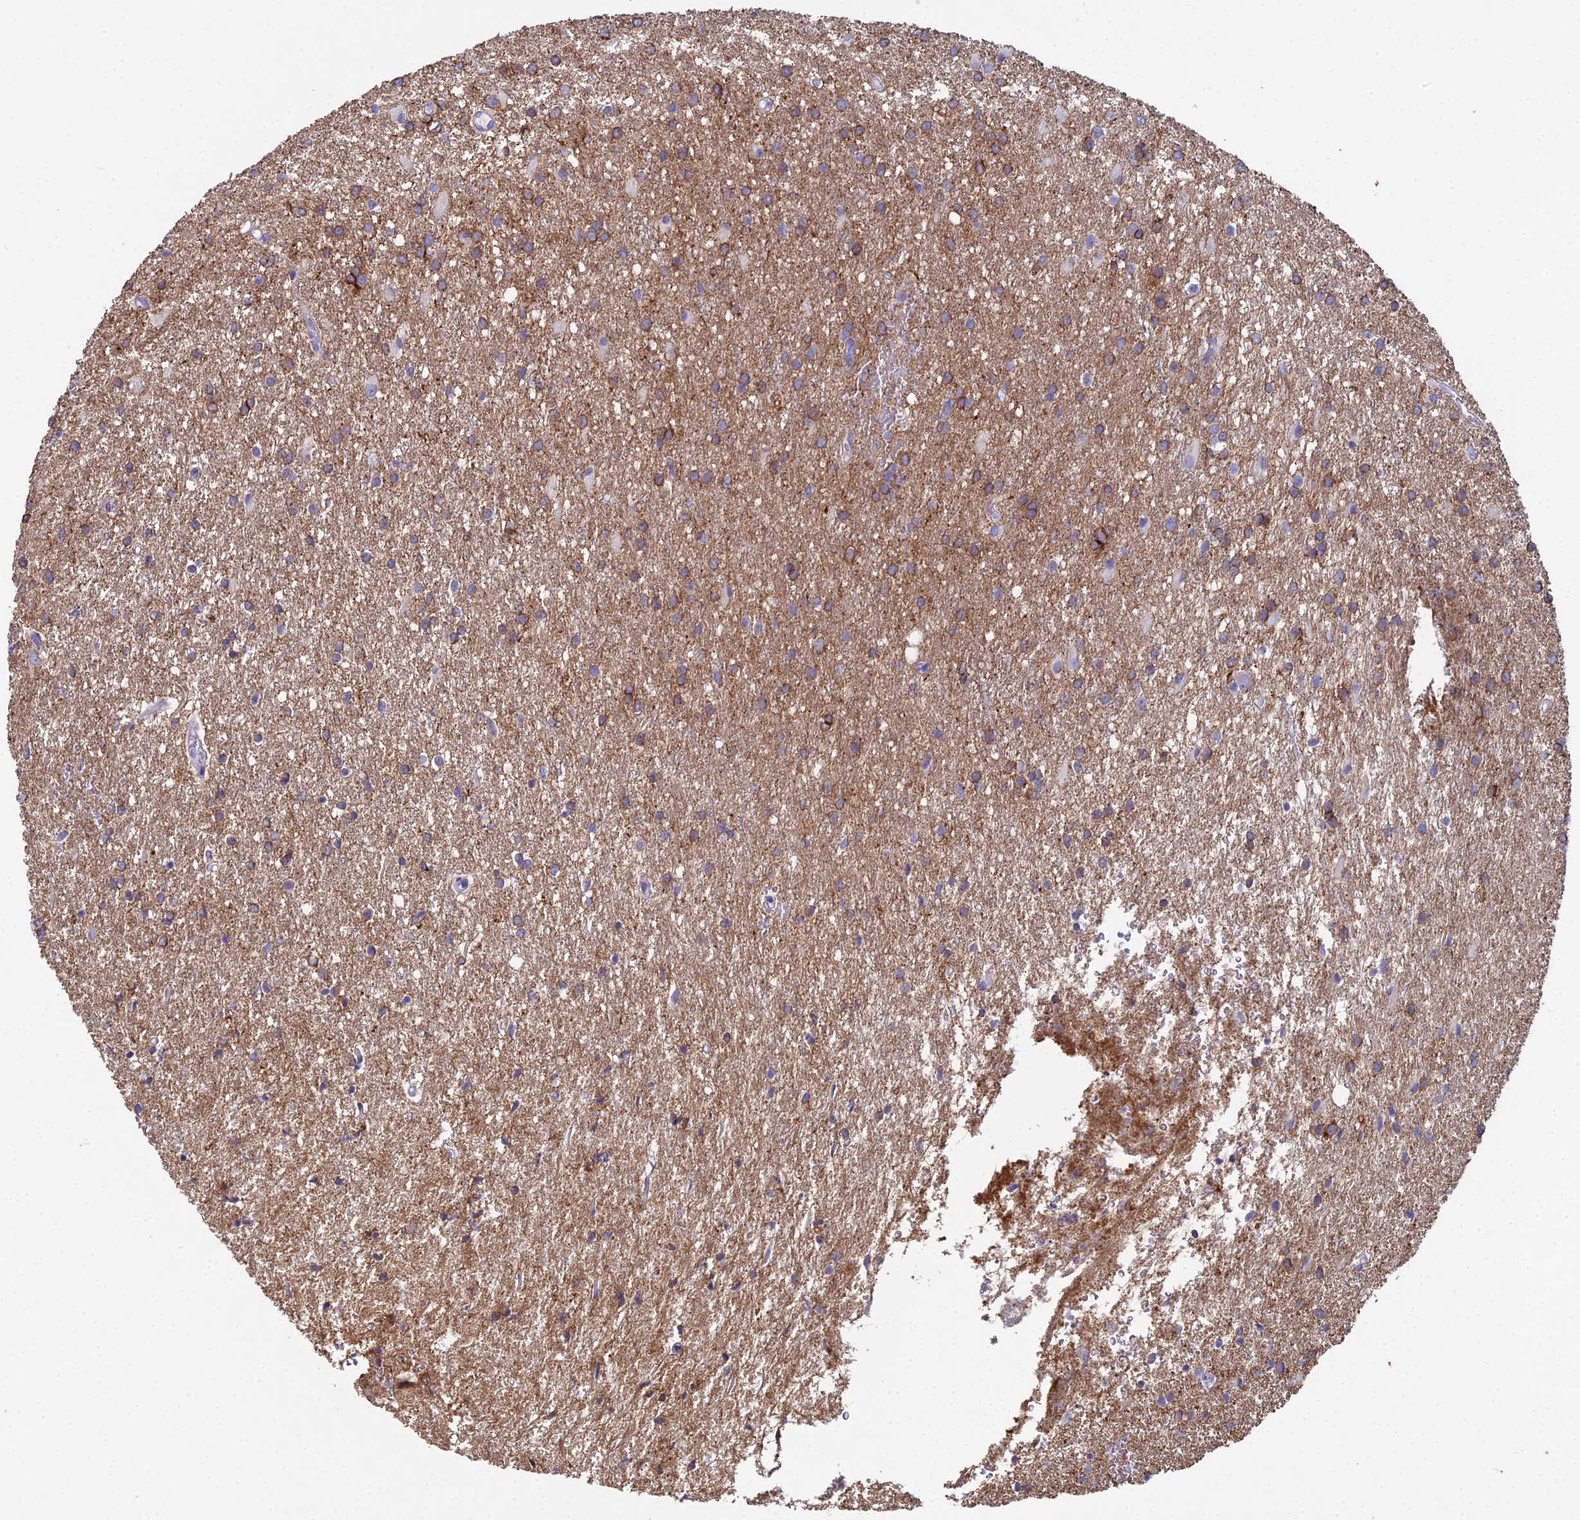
{"staining": {"intensity": "moderate", "quantity": "25%-75%", "location": "cytoplasmic/membranous"}, "tissue": "glioma", "cell_type": "Tumor cells", "image_type": "cancer", "snomed": [{"axis": "morphology", "description": "Glioma, malignant, High grade"}, {"axis": "topography", "description": "Brain"}], "caption": "A brown stain highlights moderate cytoplasmic/membranous positivity of a protein in high-grade glioma (malignant) tumor cells. The protein is shown in brown color, while the nuclei are stained blue.", "gene": "NCAM1", "patient": {"sex": "female", "age": 50}}